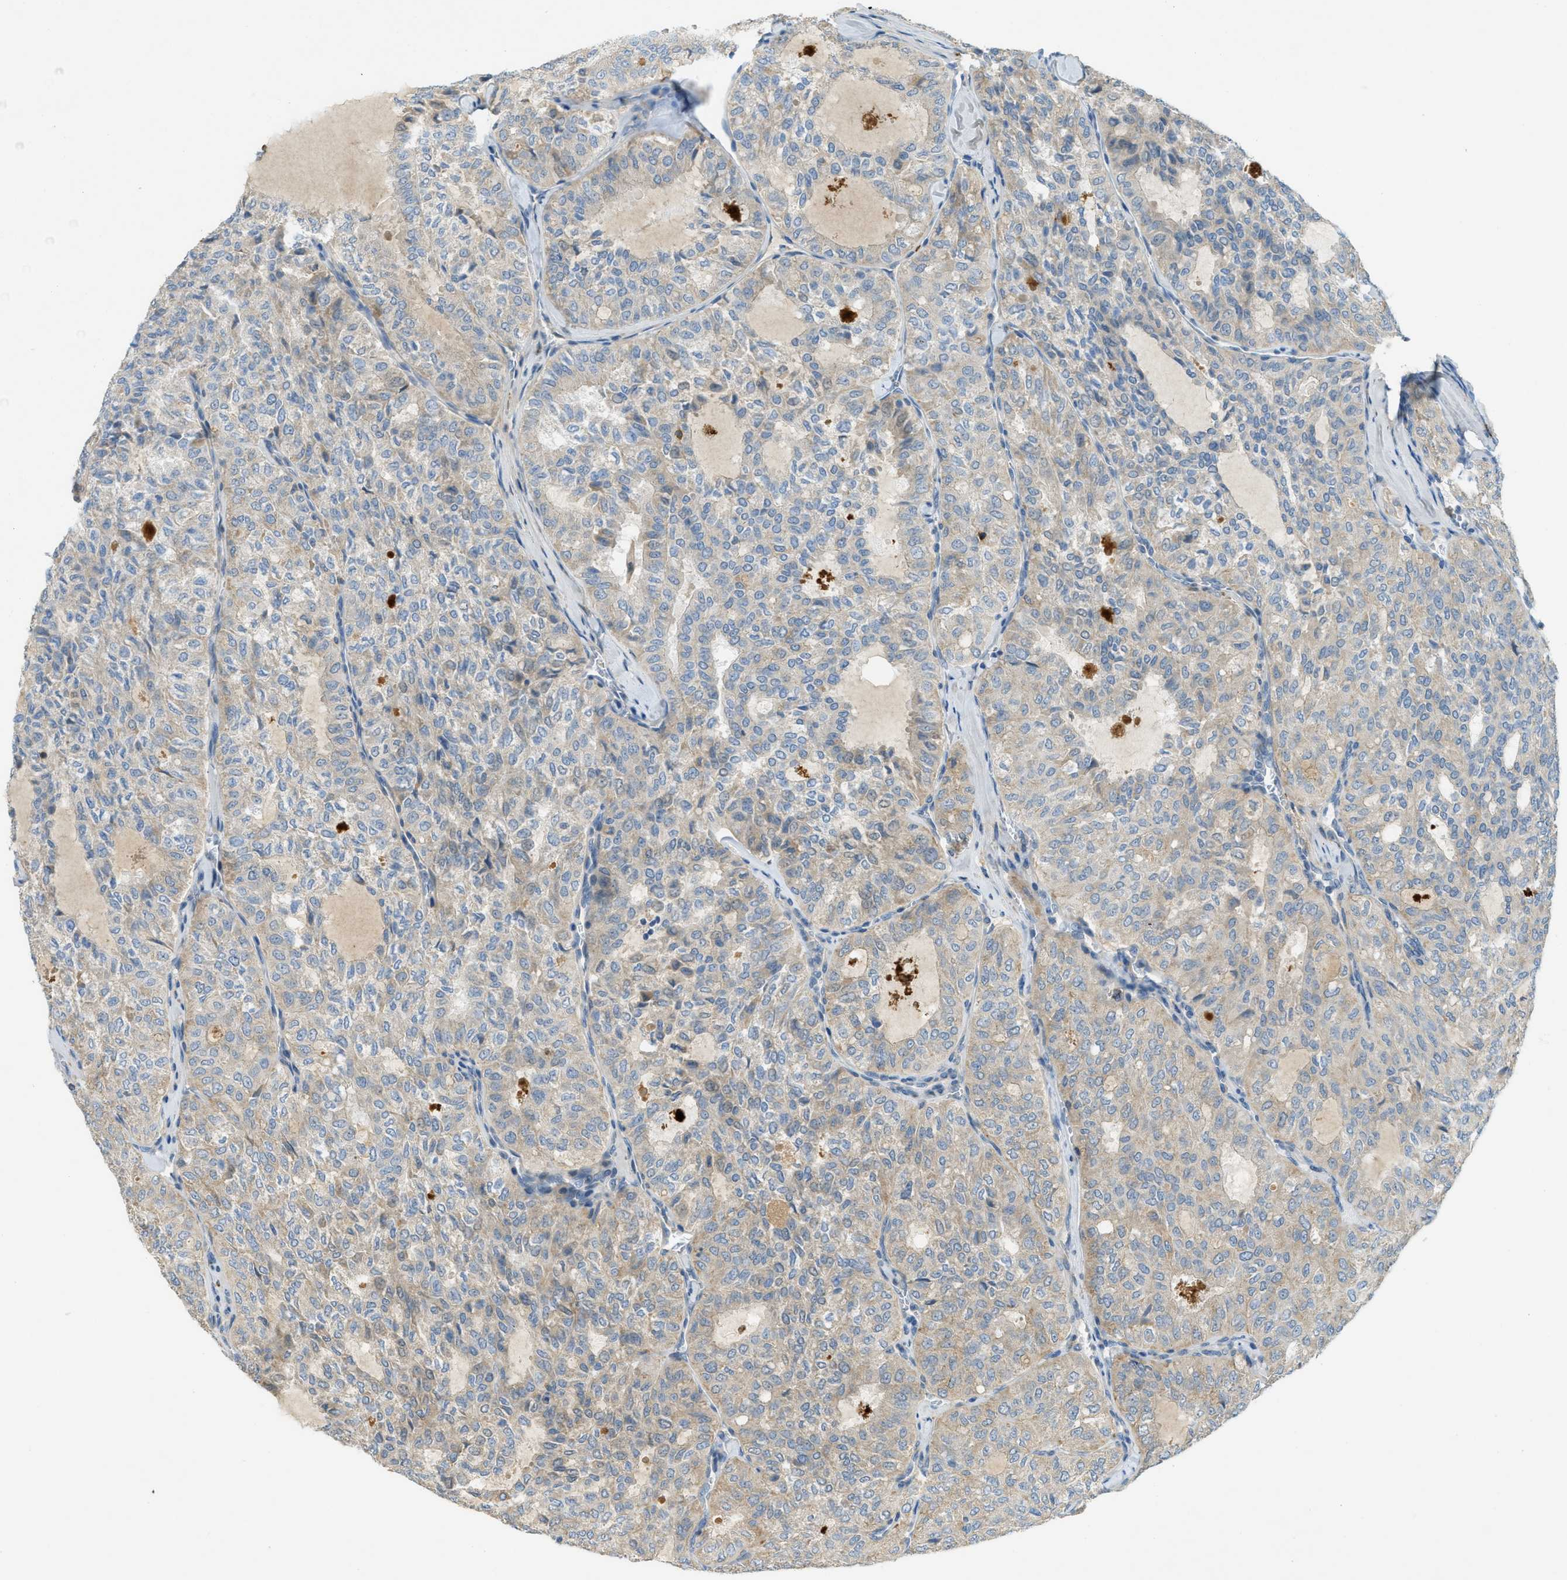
{"staining": {"intensity": "negative", "quantity": "none", "location": "none"}, "tissue": "thyroid cancer", "cell_type": "Tumor cells", "image_type": "cancer", "snomed": [{"axis": "morphology", "description": "Follicular adenoma carcinoma, NOS"}, {"axis": "topography", "description": "Thyroid gland"}], "caption": "This is a image of immunohistochemistry staining of thyroid cancer (follicular adenoma carcinoma), which shows no expression in tumor cells.", "gene": "PLBD2", "patient": {"sex": "male", "age": 75}}